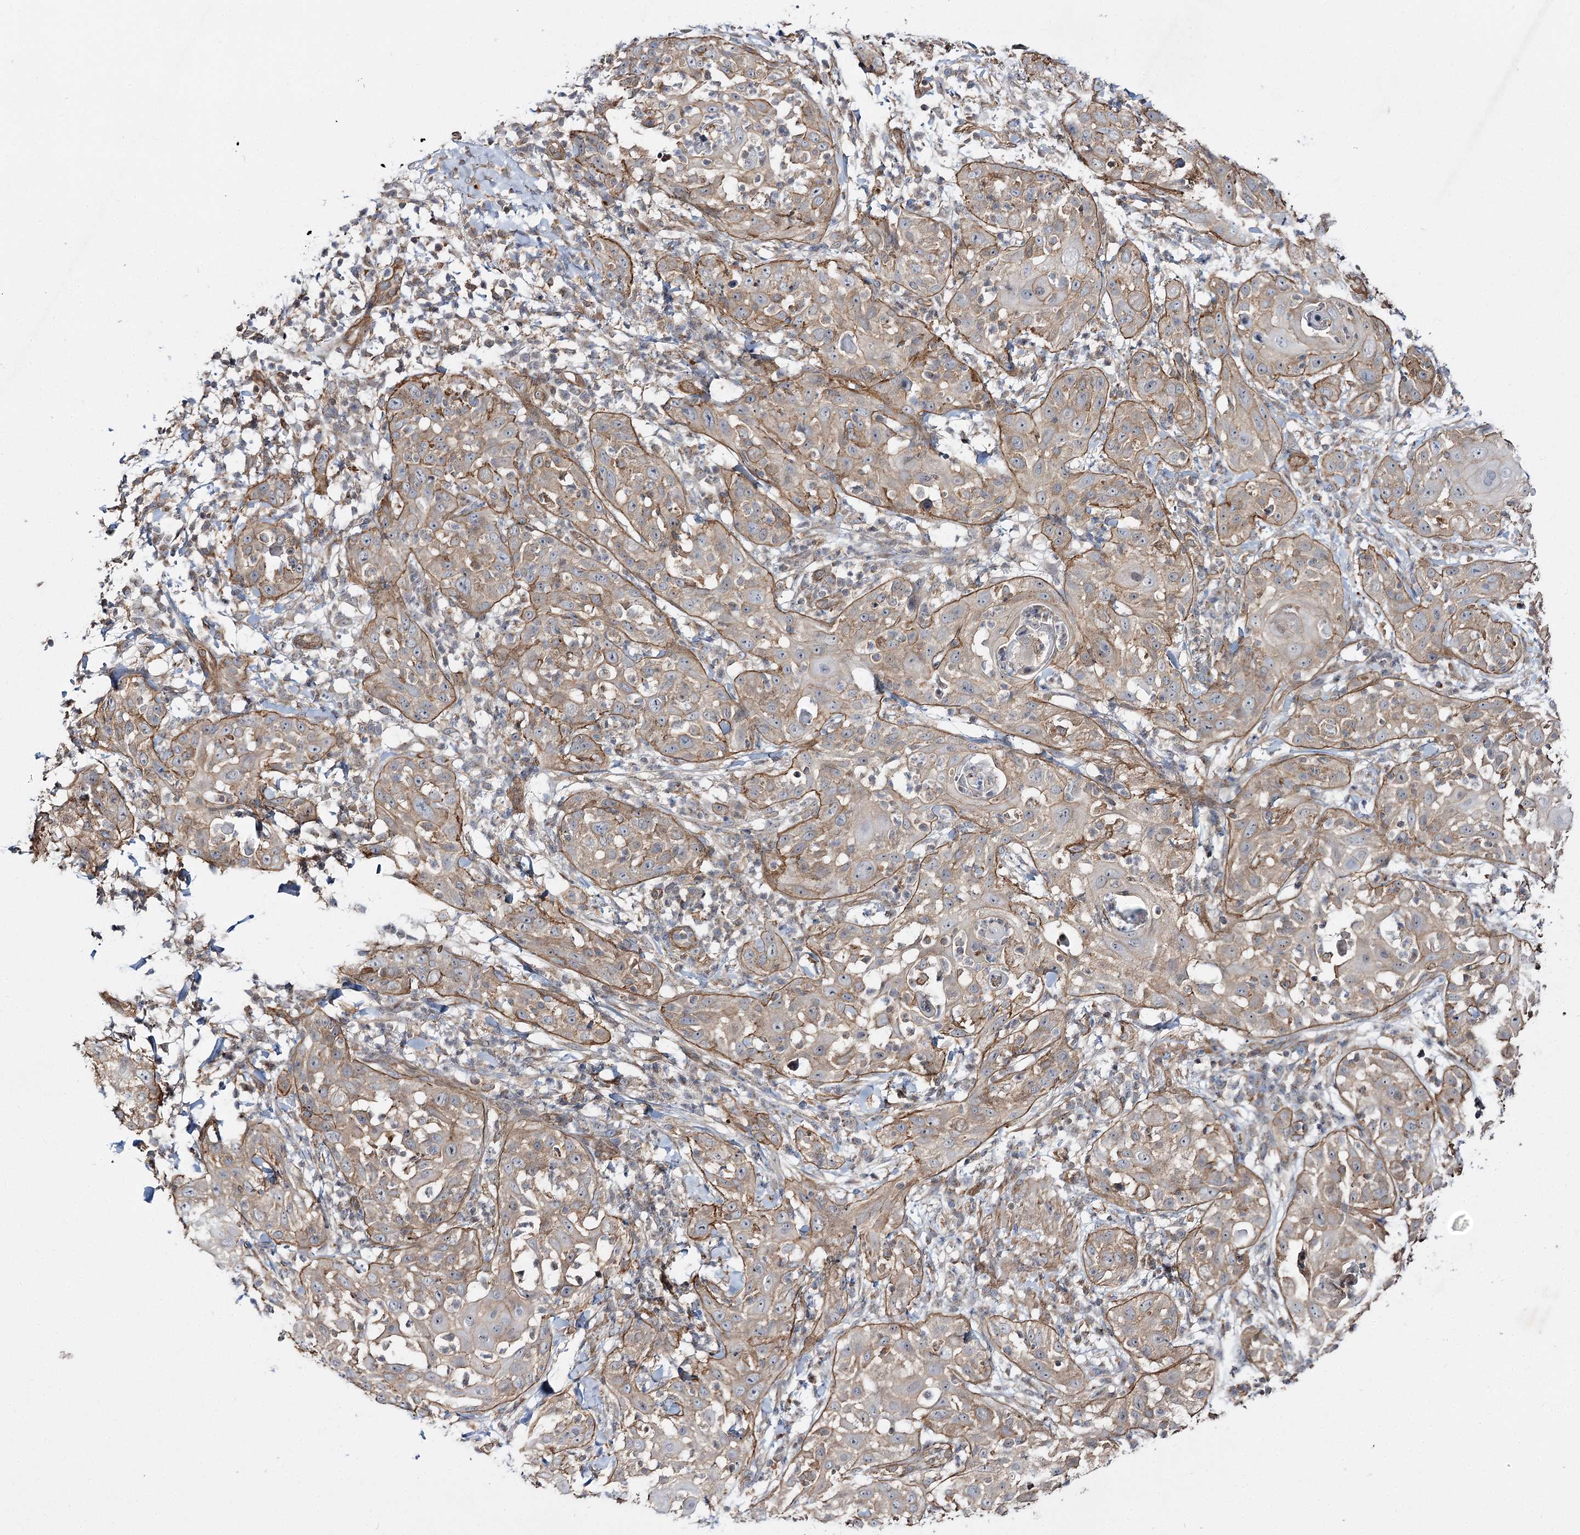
{"staining": {"intensity": "moderate", "quantity": ">75%", "location": "cytoplasmic/membranous"}, "tissue": "skin cancer", "cell_type": "Tumor cells", "image_type": "cancer", "snomed": [{"axis": "morphology", "description": "Squamous cell carcinoma, NOS"}, {"axis": "topography", "description": "Skin"}], "caption": "Moderate cytoplasmic/membranous positivity is present in about >75% of tumor cells in skin cancer (squamous cell carcinoma).", "gene": "SH3BP5L", "patient": {"sex": "female", "age": 44}}